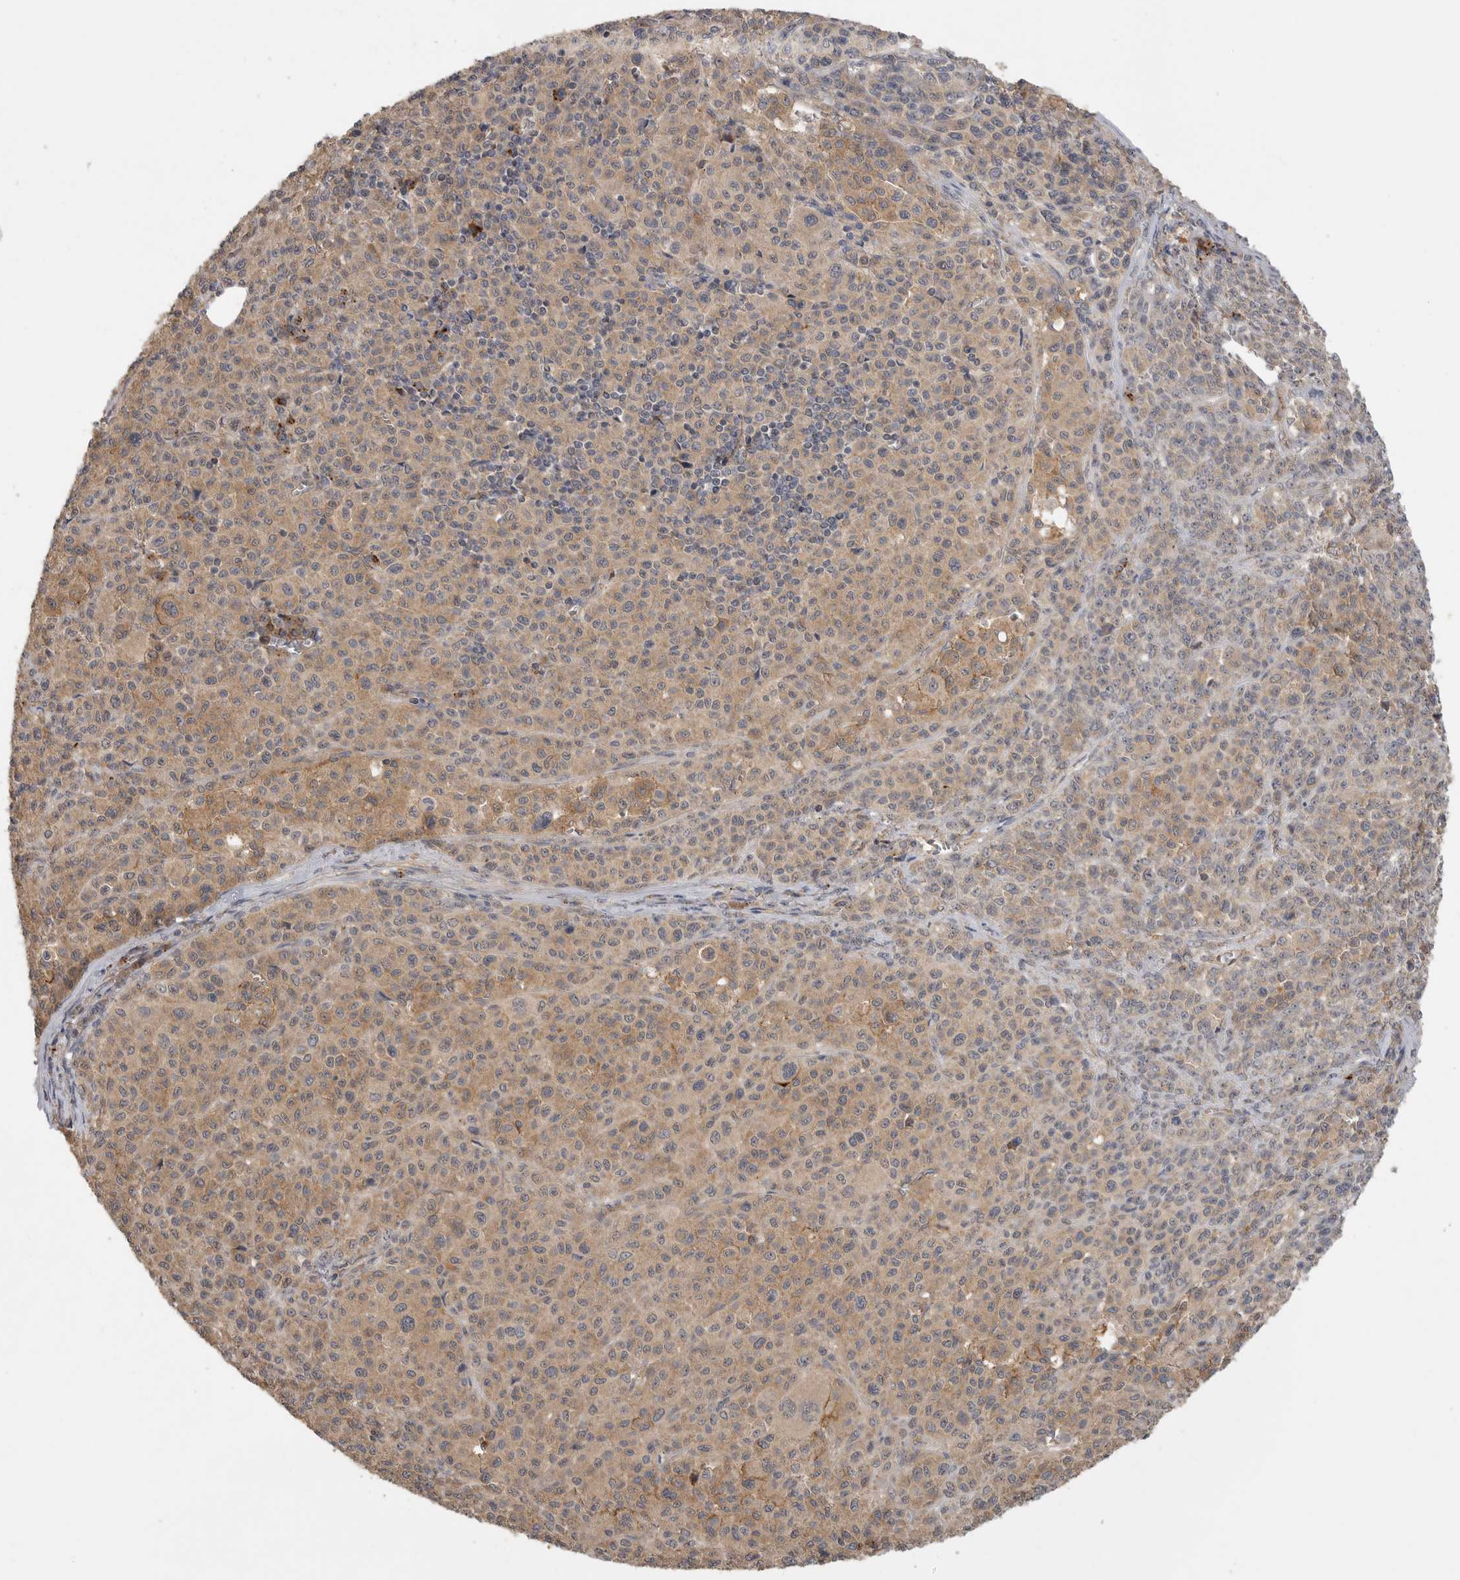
{"staining": {"intensity": "weak", "quantity": ">75%", "location": "cytoplasmic/membranous"}, "tissue": "melanoma", "cell_type": "Tumor cells", "image_type": "cancer", "snomed": [{"axis": "morphology", "description": "Malignant melanoma, Metastatic site"}, {"axis": "topography", "description": "Skin"}], "caption": "Malignant melanoma (metastatic site) tissue reveals weak cytoplasmic/membranous positivity in approximately >75% of tumor cells The staining was performed using DAB (3,3'-diaminobenzidine) to visualize the protein expression in brown, while the nuclei were stained in blue with hematoxylin (Magnification: 20x).", "gene": "ZNF232", "patient": {"sex": "female", "age": 74}}